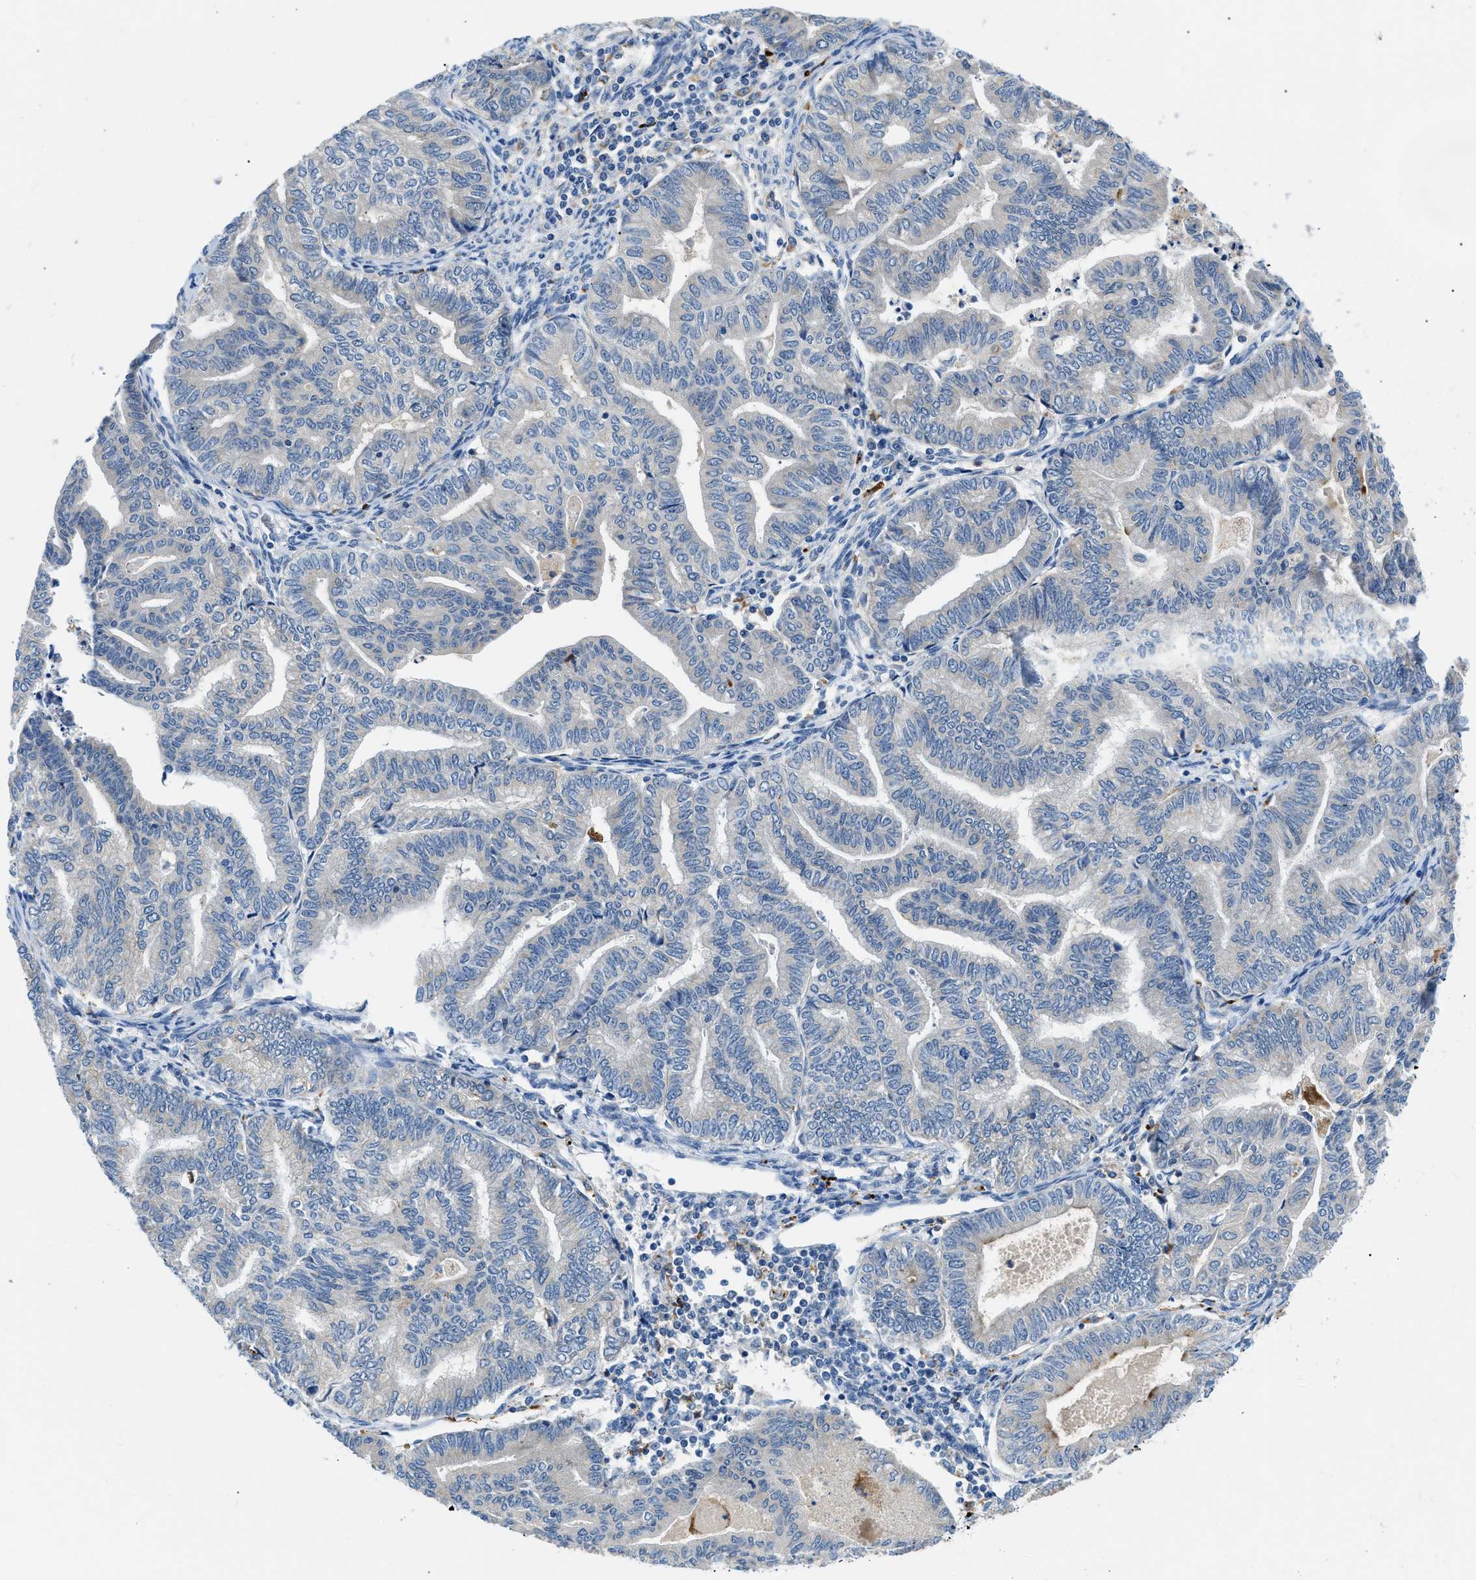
{"staining": {"intensity": "negative", "quantity": "none", "location": "none"}, "tissue": "endometrial cancer", "cell_type": "Tumor cells", "image_type": "cancer", "snomed": [{"axis": "morphology", "description": "Adenocarcinoma, NOS"}, {"axis": "topography", "description": "Endometrium"}], "caption": "Image shows no protein expression in tumor cells of adenocarcinoma (endometrial) tissue.", "gene": "ADGRE3", "patient": {"sex": "female", "age": 79}}